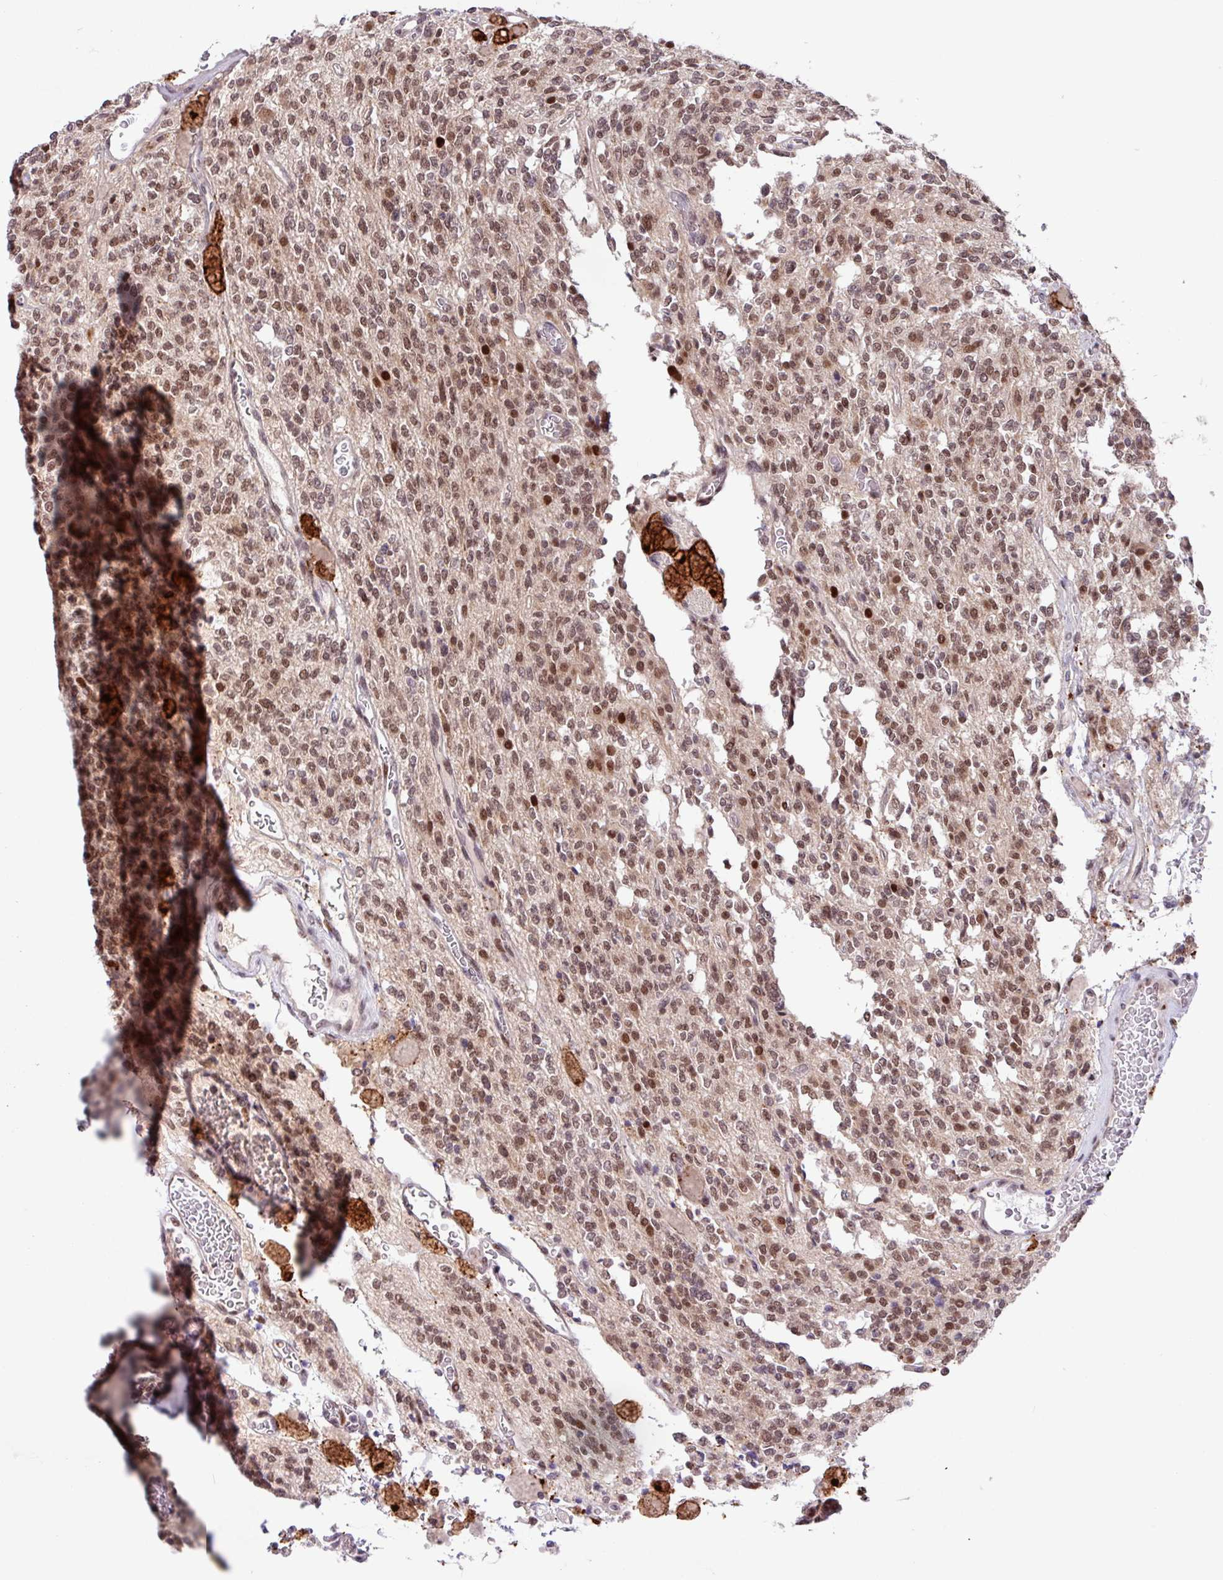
{"staining": {"intensity": "moderate", "quantity": ">75%", "location": "nuclear"}, "tissue": "glioma", "cell_type": "Tumor cells", "image_type": "cancer", "snomed": [{"axis": "morphology", "description": "Glioma, malignant, High grade"}, {"axis": "topography", "description": "Brain"}], "caption": "The micrograph shows immunohistochemical staining of glioma. There is moderate nuclear expression is appreciated in approximately >75% of tumor cells. (DAB IHC, brown staining for protein, blue staining for nuclei).", "gene": "BRD3", "patient": {"sex": "male", "age": 34}}